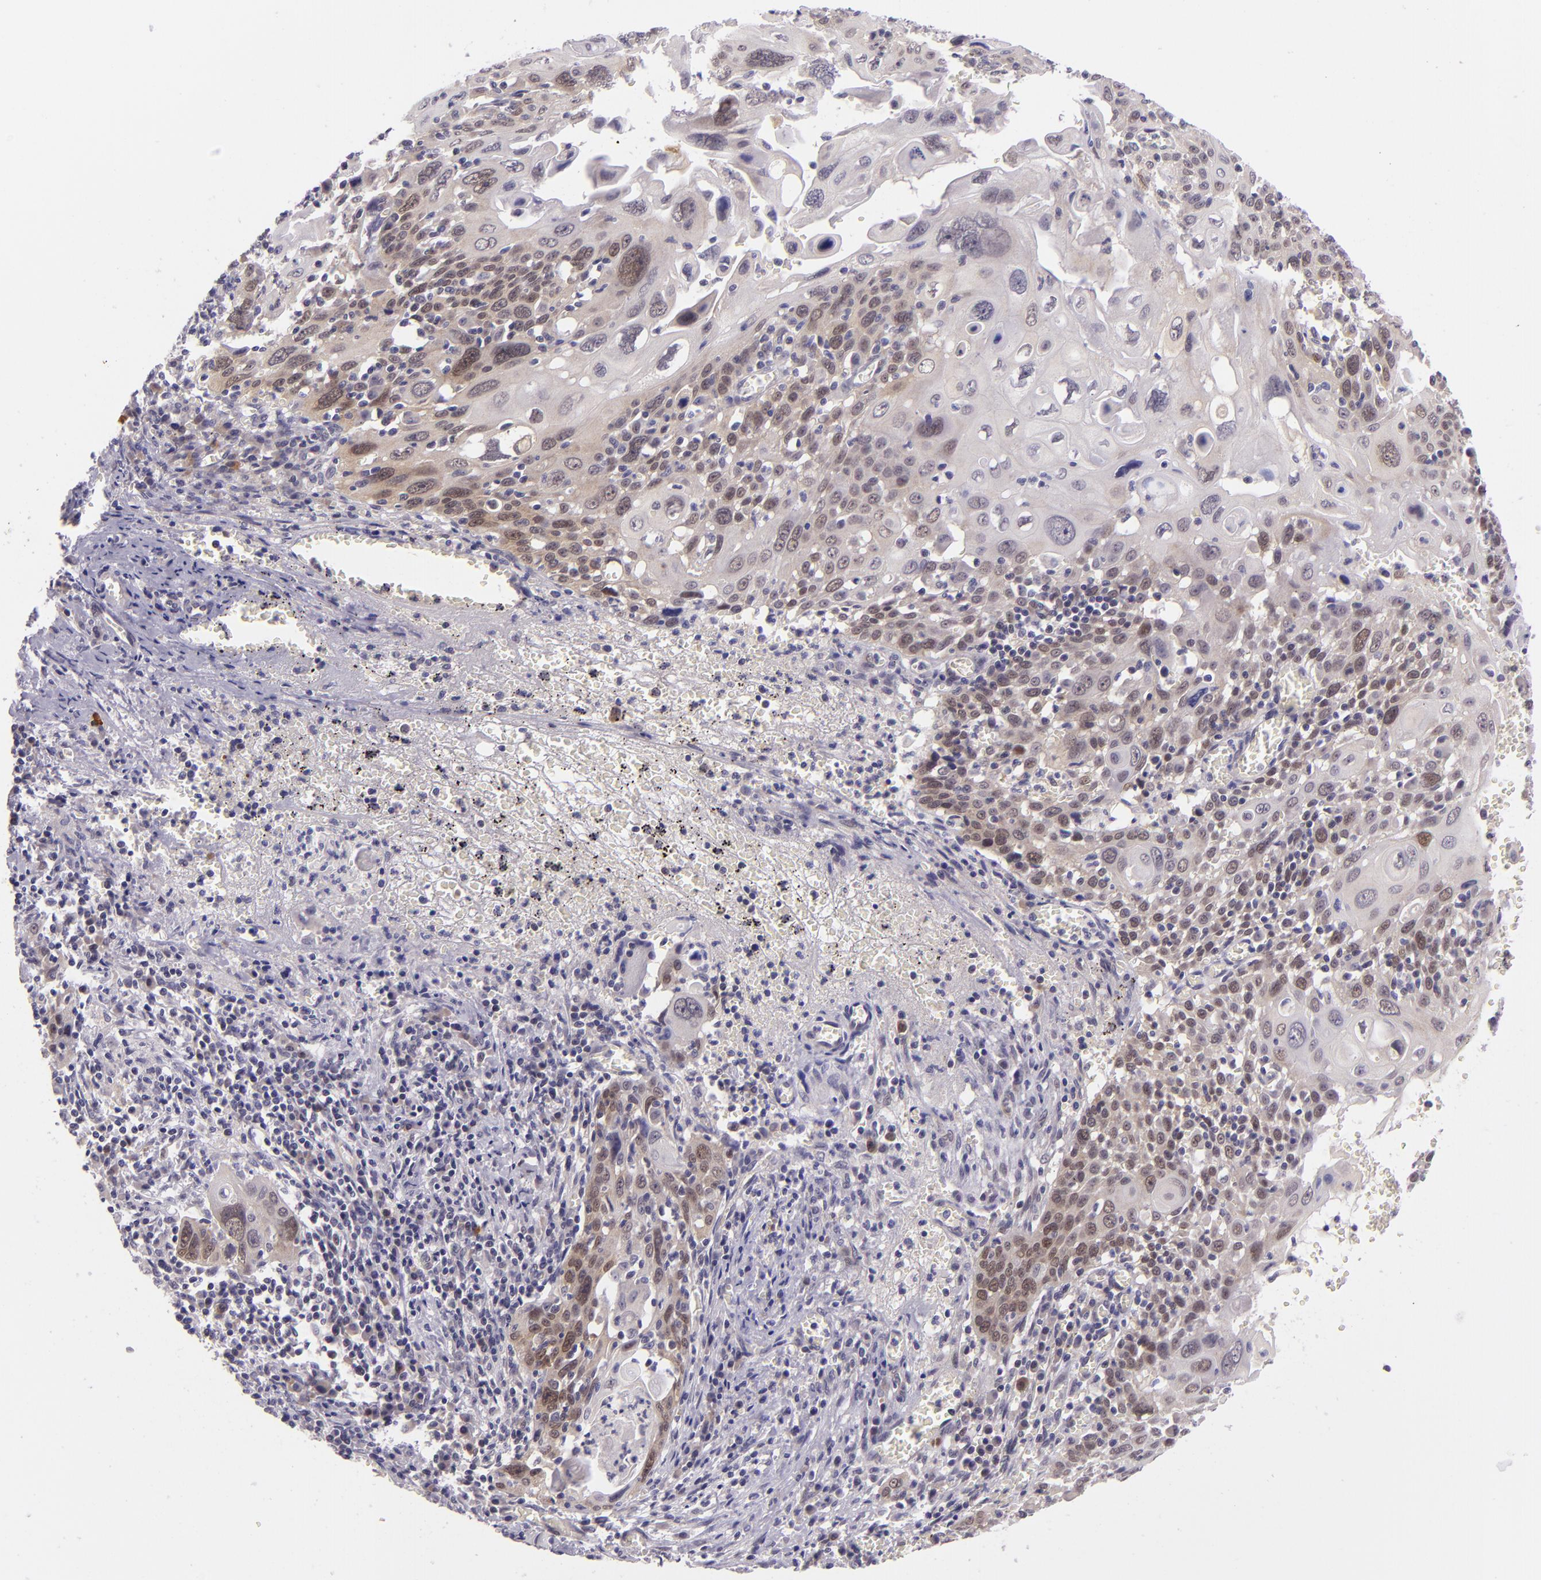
{"staining": {"intensity": "weak", "quantity": "<25%", "location": "cytoplasmic/membranous"}, "tissue": "cervical cancer", "cell_type": "Tumor cells", "image_type": "cancer", "snomed": [{"axis": "morphology", "description": "Squamous cell carcinoma, NOS"}, {"axis": "topography", "description": "Cervix"}], "caption": "Immunohistochemistry image of cervical cancer (squamous cell carcinoma) stained for a protein (brown), which shows no staining in tumor cells. (Immunohistochemistry (ihc), brightfield microscopy, high magnification).", "gene": "CSE1L", "patient": {"sex": "female", "age": 54}}